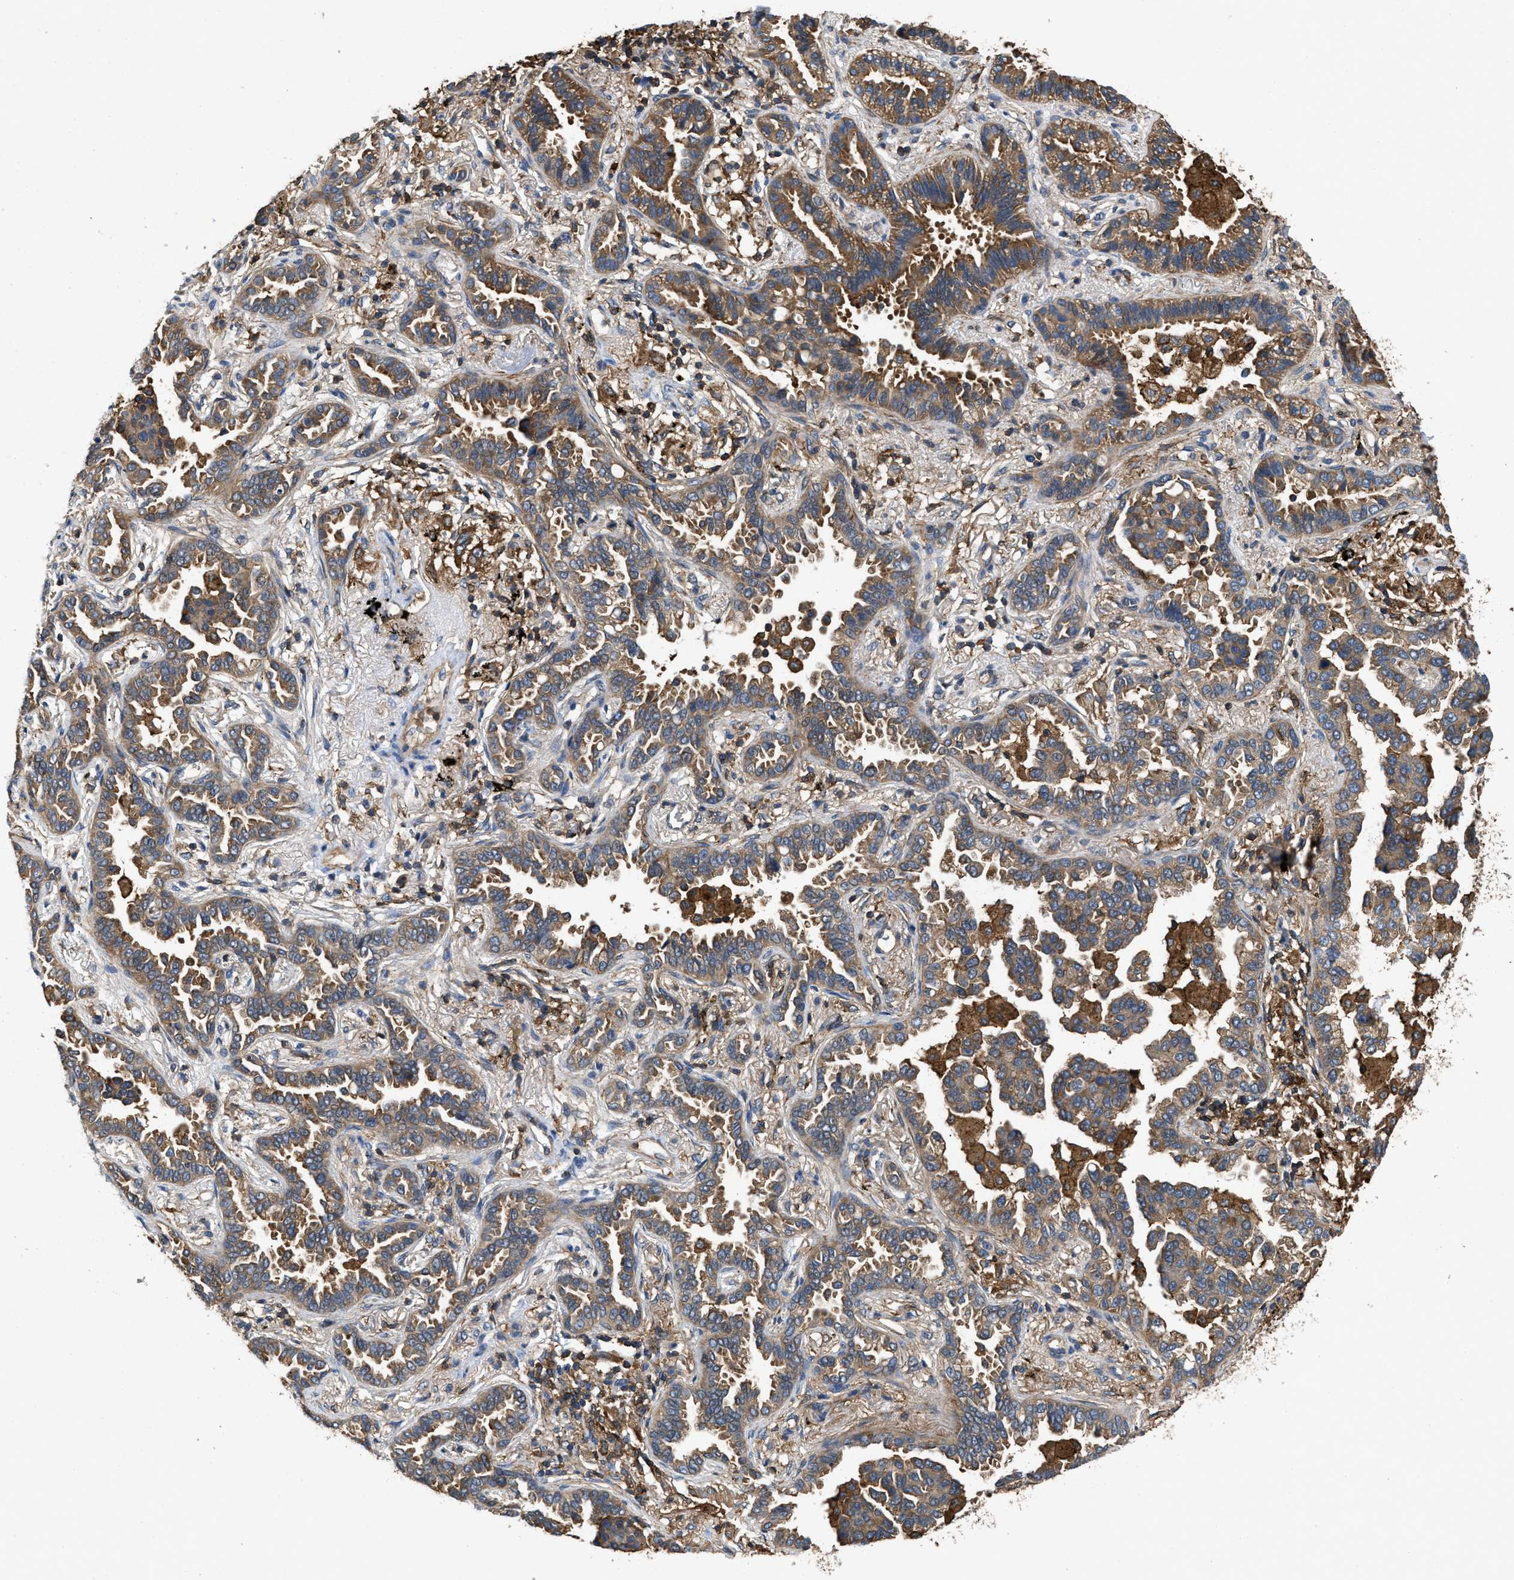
{"staining": {"intensity": "moderate", "quantity": ">75%", "location": "cytoplasmic/membranous"}, "tissue": "lung cancer", "cell_type": "Tumor cells", "image_type": "cancer", "snomed": [{"axis": "morphology", "description": "Normal tissue, NOS"}, {"axis": "morphology", "description": "Adenocarcinoma, NOS"}, {"axis": "topography", "description": "Lung"}], "caption": "Immunohistochemistry staining of lung adenocarcinoma, which shows medium levels of moderate cytoplasmic/membranous positivity in about >75% of tumor cells indicating moderate cytoplasmic/membranous protein expression. The staining was performed using DAB (3,3'-diaminobenzidine) (brown) for protein detection and nuclei were counterstained in hematoxylin (blue).", "gene": "LINGO2", "patient": {"sex": "male", "age": 59}}